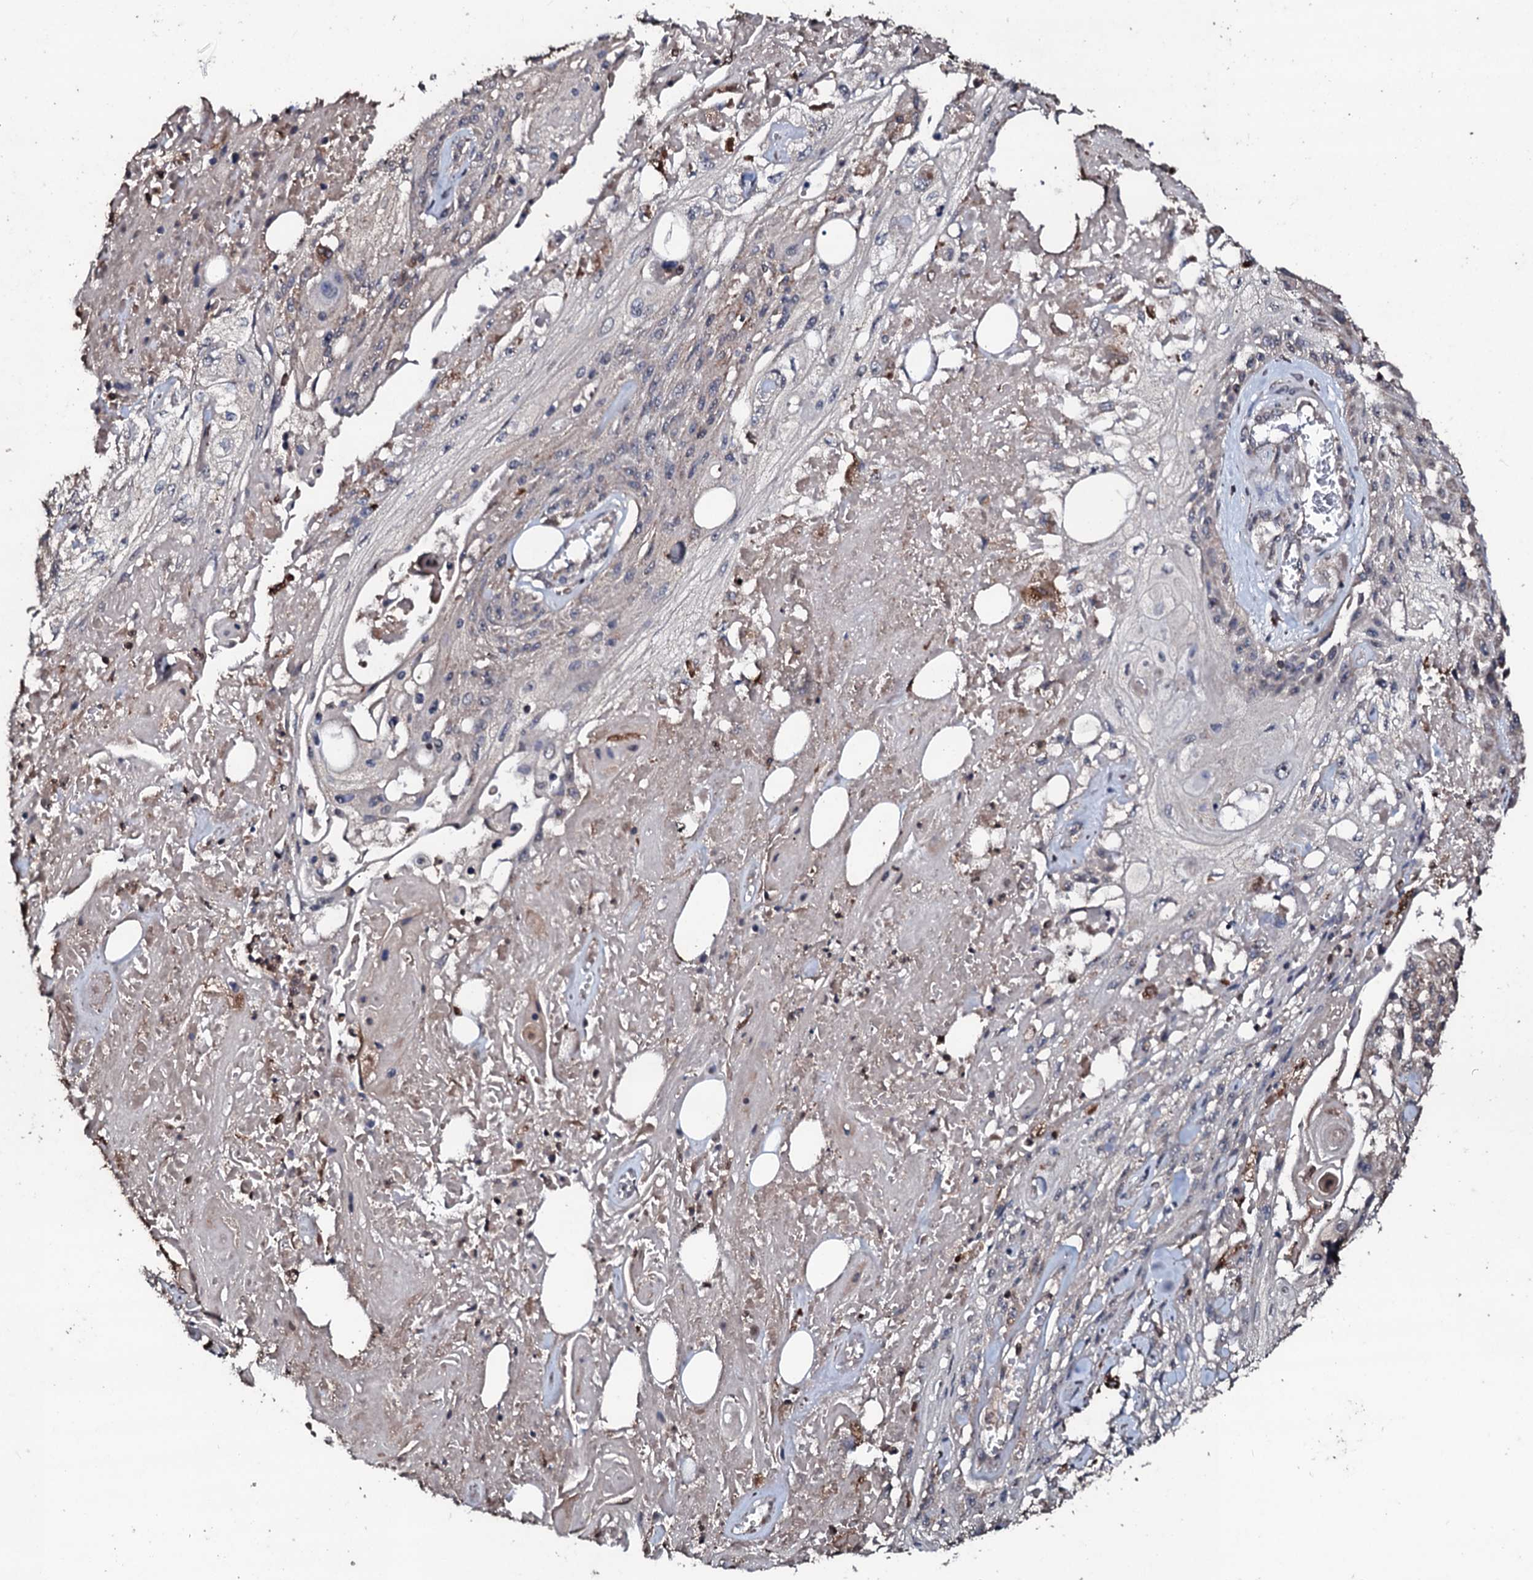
{"staining": {"intensity": "negative", "quantity": "none", "location": "none"}, "tissue": "skin cancer", "cell_type": "Tumor cells", "image_type": "cancer", "snomed": [{"axis": "morphology", "description": "Squamous cell carcinoma, NOS"}, {"axis": "morphology", "description": "Squamous cell carcinoma, metastatic, NOS"}, {"axis": "topography", "description": "Skin"}, {"axis": "topography", "description": "Lymph node"}], "caption": "This image is of skin cancer (metastatic squamous cell carcinoma) stained with IHC to label a protein in brown with the nuclei are counter-stained blue. There is no staining in tumor cells.", "gene": "SDHAF2", "patient": {"sex": "male", "age": 75}}